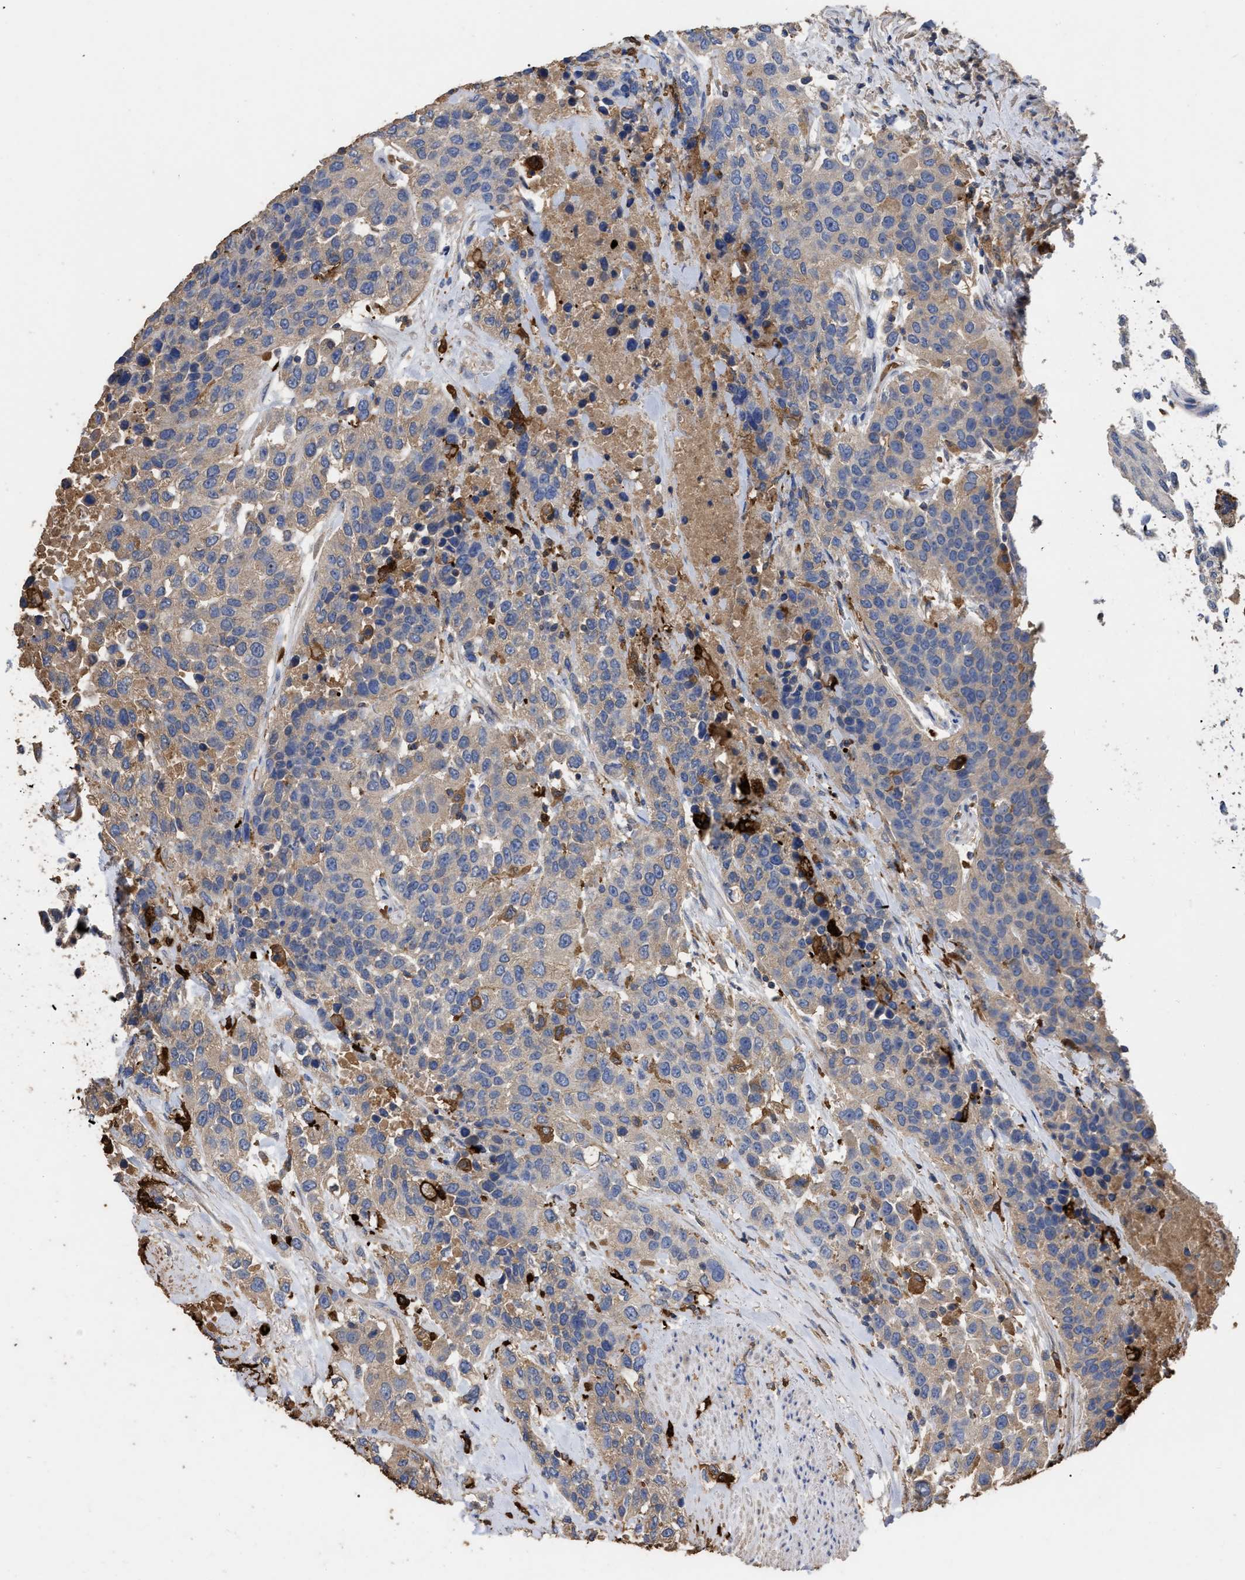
{"staining": {"intensity": "weak", "quantity": ">75%", "location": "cytoplasmic/membranous"}, "tissue": "urothelial cancer", "cell_type": "Tumor cells", "image_type": "cancer", "snomed": [{"axis": "morphology", "description": "Urothelial carcinoma, High grade"}, {"axis": "topography", "description": "Urinary bladder"}], "caption": "Weak cytoplasmic/membranous positivity for a protein is identified in approximately >75% of tumor cells of high-grade urothelial carcinoma using immunohistochemistry.", "gene": "GPR179", "patient": {"sex": "female", "age": 80}}